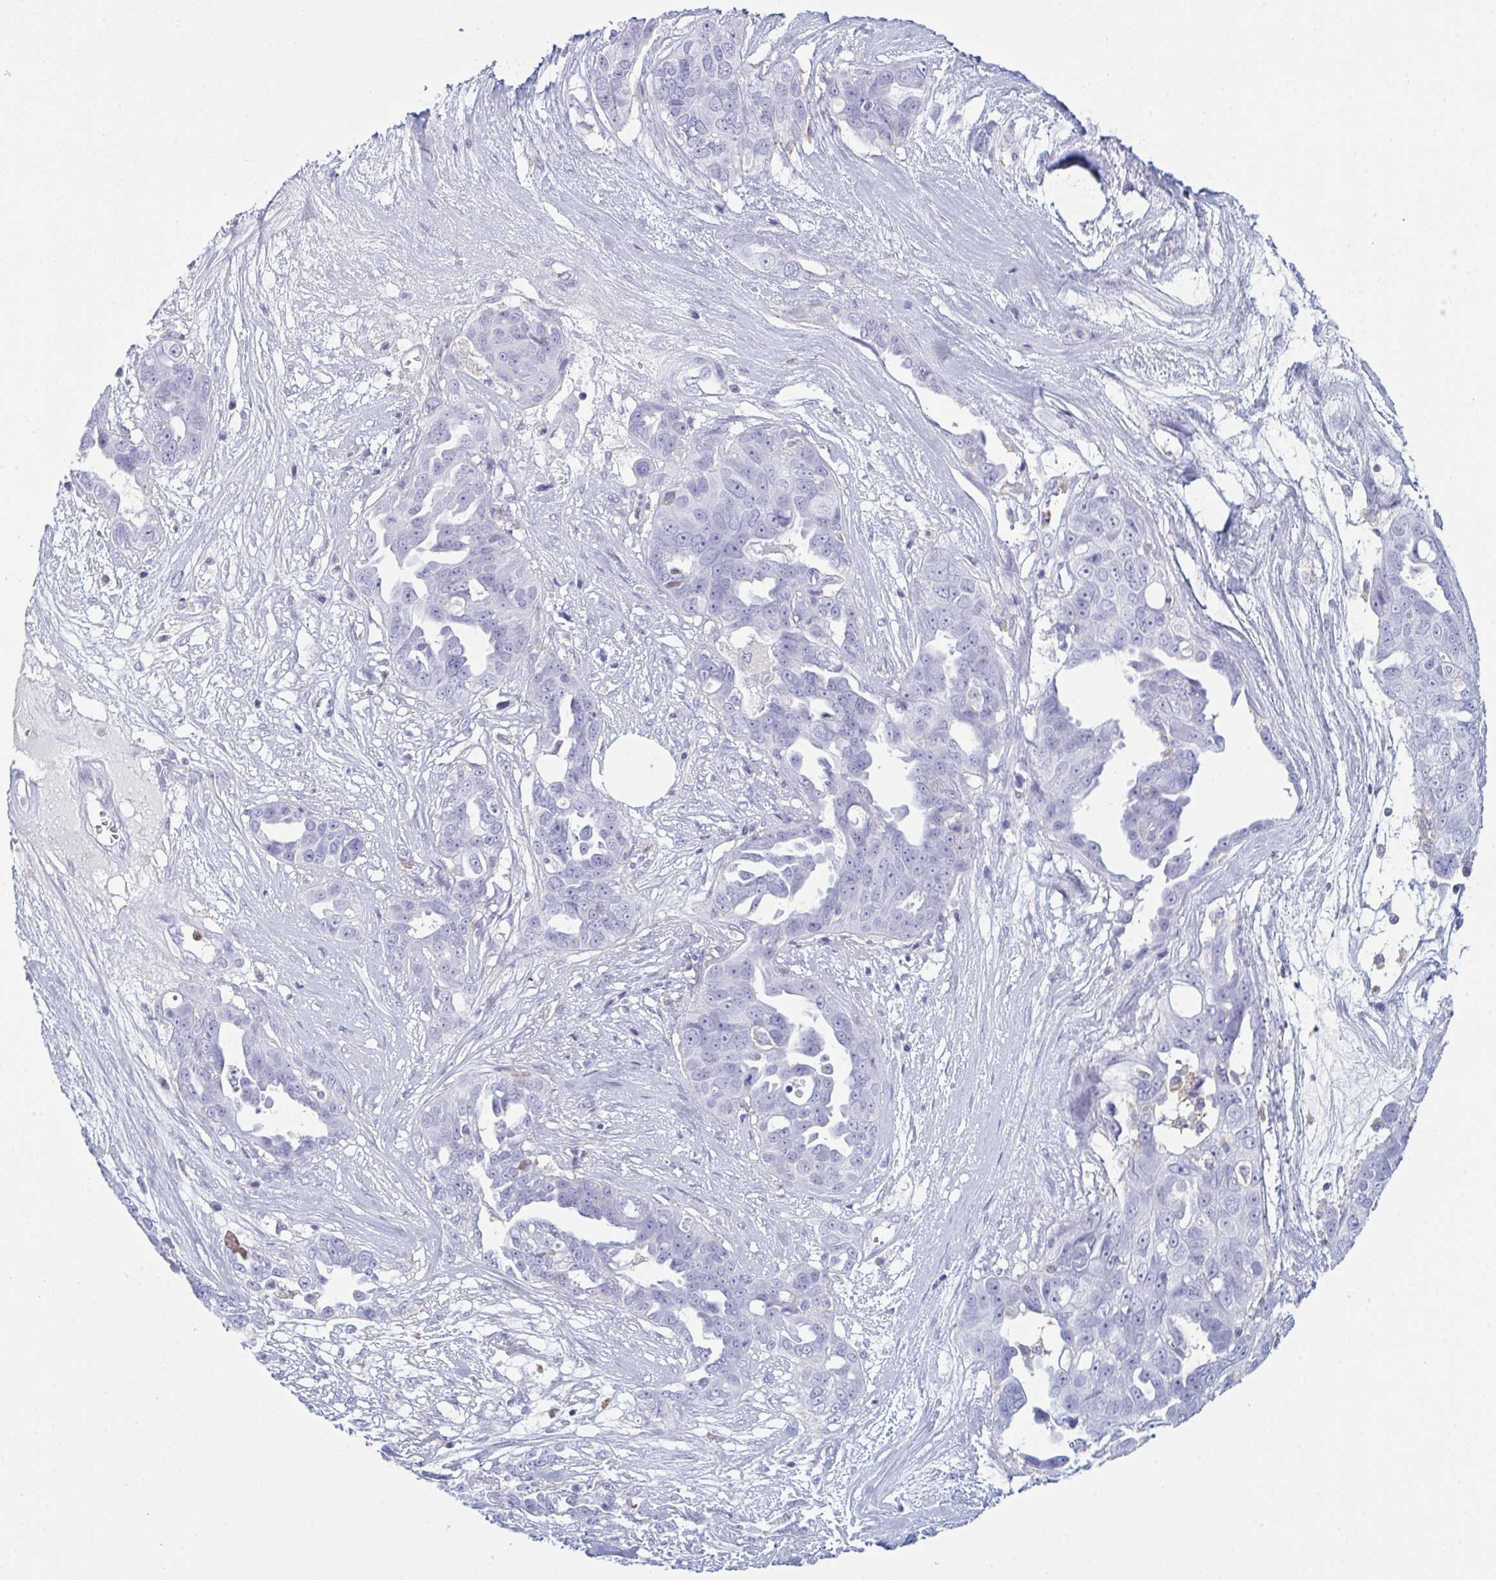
{"staining": {"intensity": "negative", "quantity": "none", "location": "none"}, "tissue": "ovarian cancer", "cell_type": "Tumor cells", "image_type": "cancer", "snomed": [{"axis": "morphology", "description": "Carcinoma, endometroid"}, {"axis": "topography", "description": "Ovary"}], "caption": "The image exhibits no staining of tumor cells in endometroid carcinoma (ovarian).", "gene": "MYO1F", "patient": {"sex": "female", "age": 70}}